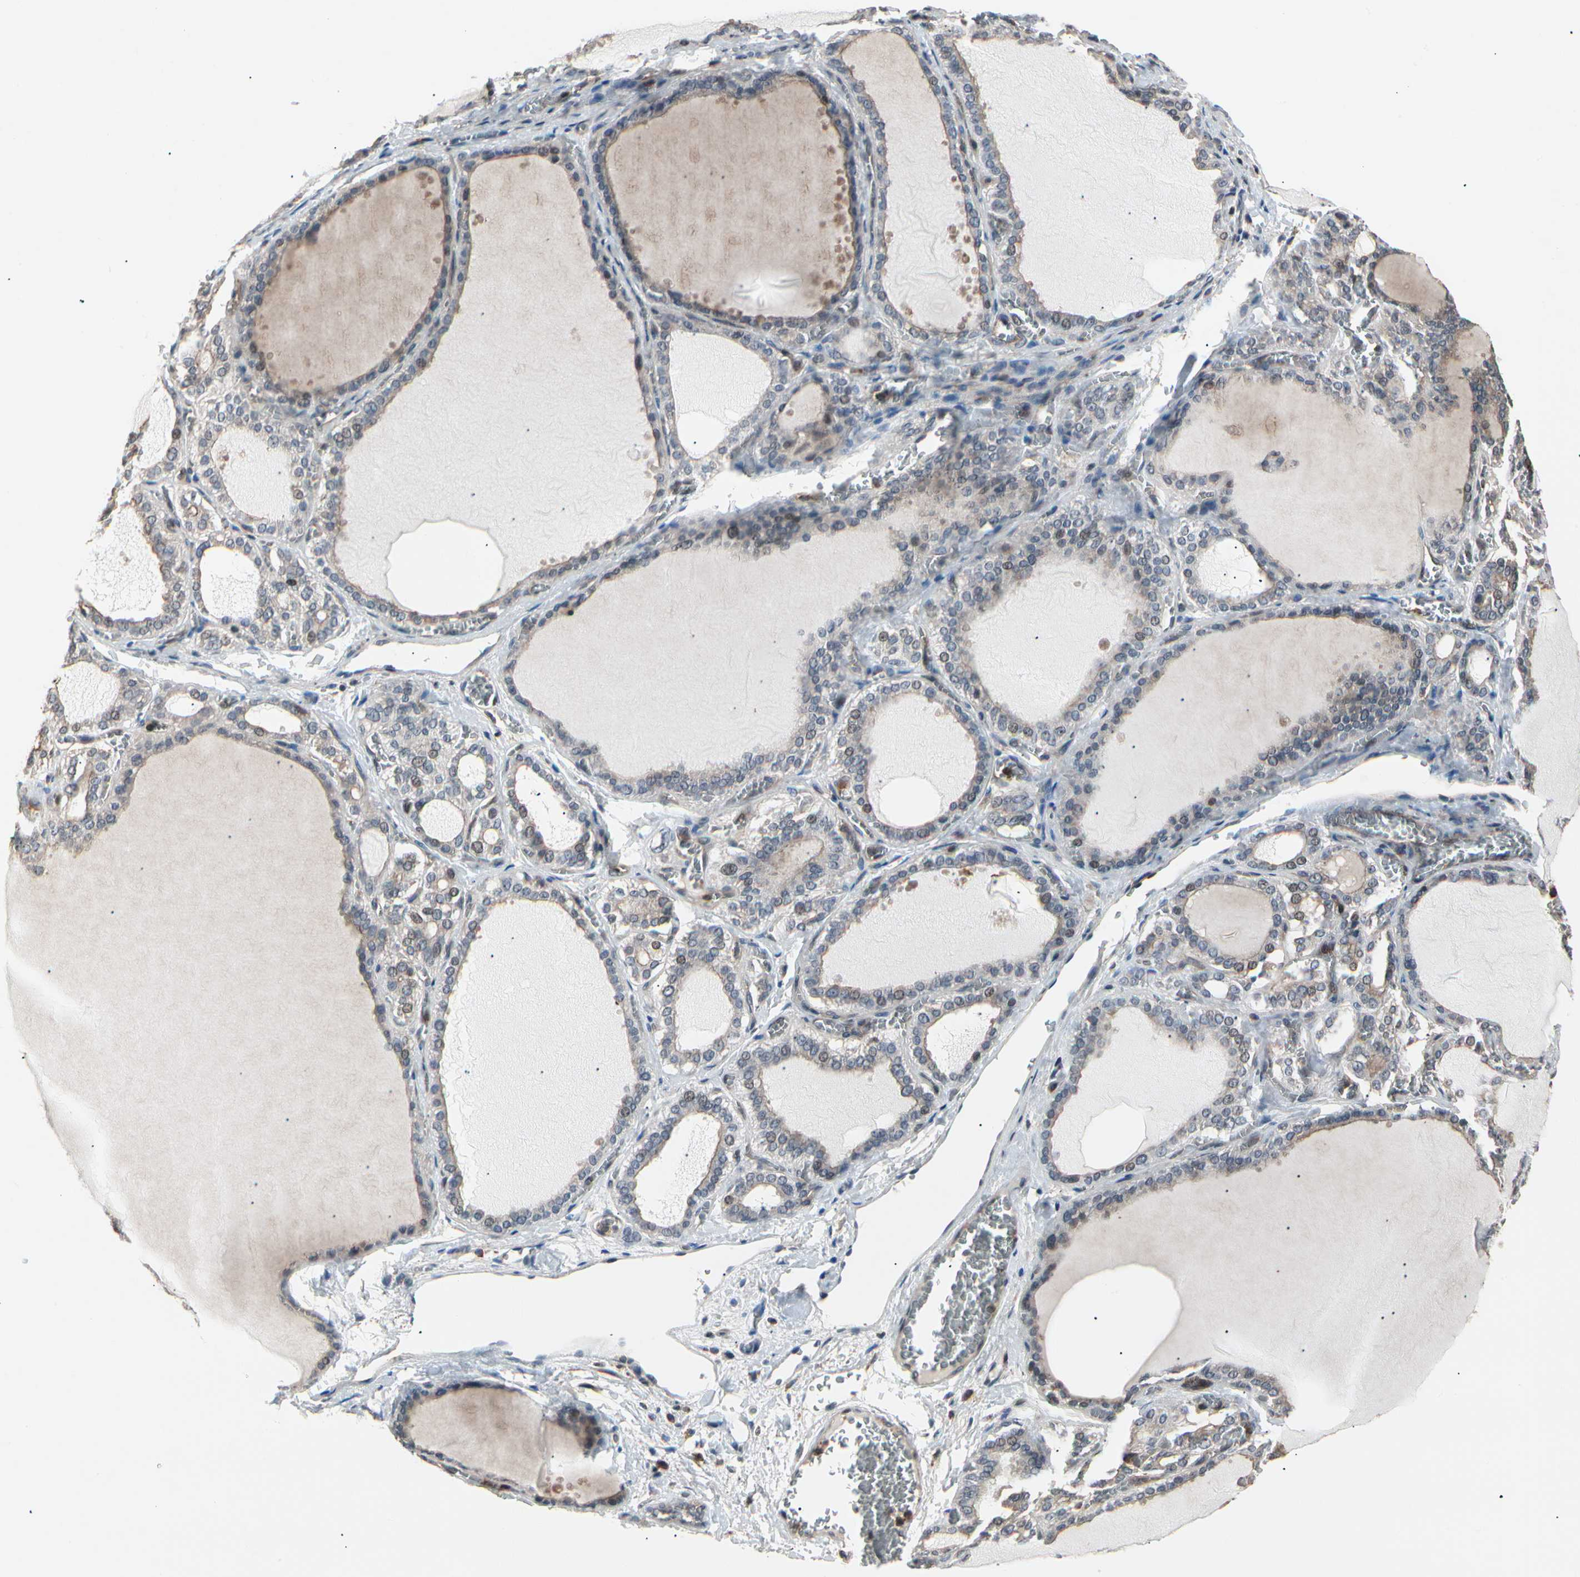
{"staining": {"intensity": "moderate", "quantity": ">75%", "location": "cytoplasmic/membranous"}, "tissue": "thyroid gland", "cell_type": "Glandular cells", "image_type": "normal", "snomed": [{"axis": "morphology", "description": "Normal tissue, NOS"}, {"axis": "topography", "description": "Thyroid gland"}], "caption": "Human thyroid gland stained for a protein (brown) displays moderate cytoplasmic/membranous positive positivity in approximately >75% of glandular cells.", "gene": "MAPK13", "patient": {"sex": "female", "age": 55}}